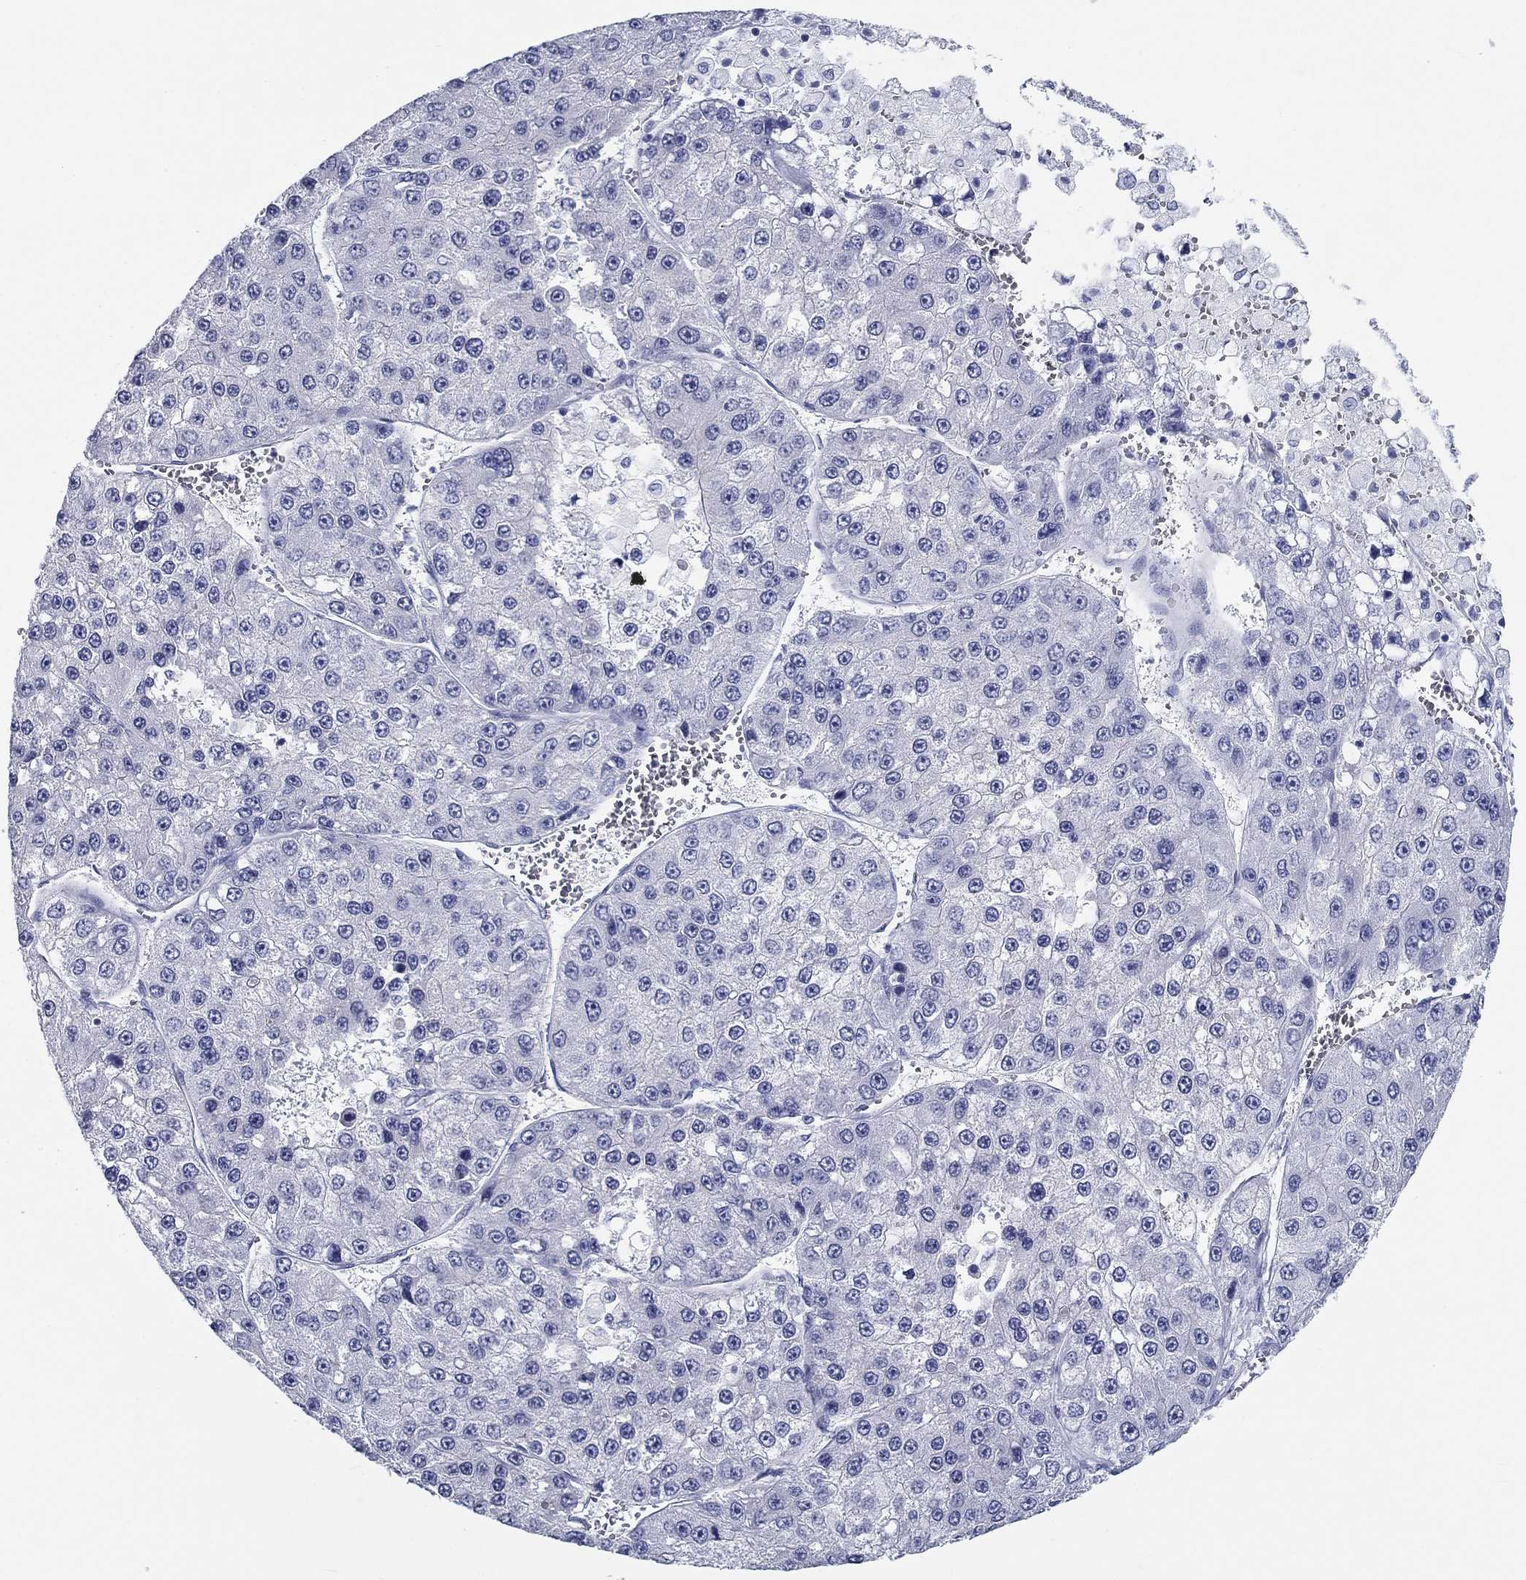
{"staining": {"intensity": "negative", "quantity": "none", "location": "none"}, "tissue": "liver cancer", "cell_type": "Tumor cells", "image_type": "cancer", "snomed": [{"axis": "morphology", "description": "Carcinoma, Hepatocellular, NOS"}, {"axis": "topography", "description": "Liver"}], "caption": "High power microscopy micrograph of an immunohistochemistry photomicrograph of liver hepatocellular carcinoma, revealing no significant staining in tumor cells. (Brightfield microscopy of DAB (3,3'-diaminobenzidine) immunohistochemistry (IHC) at high magnification).", "gene": "CD40LG", "patient": {"sex": "female", "age": 73}}